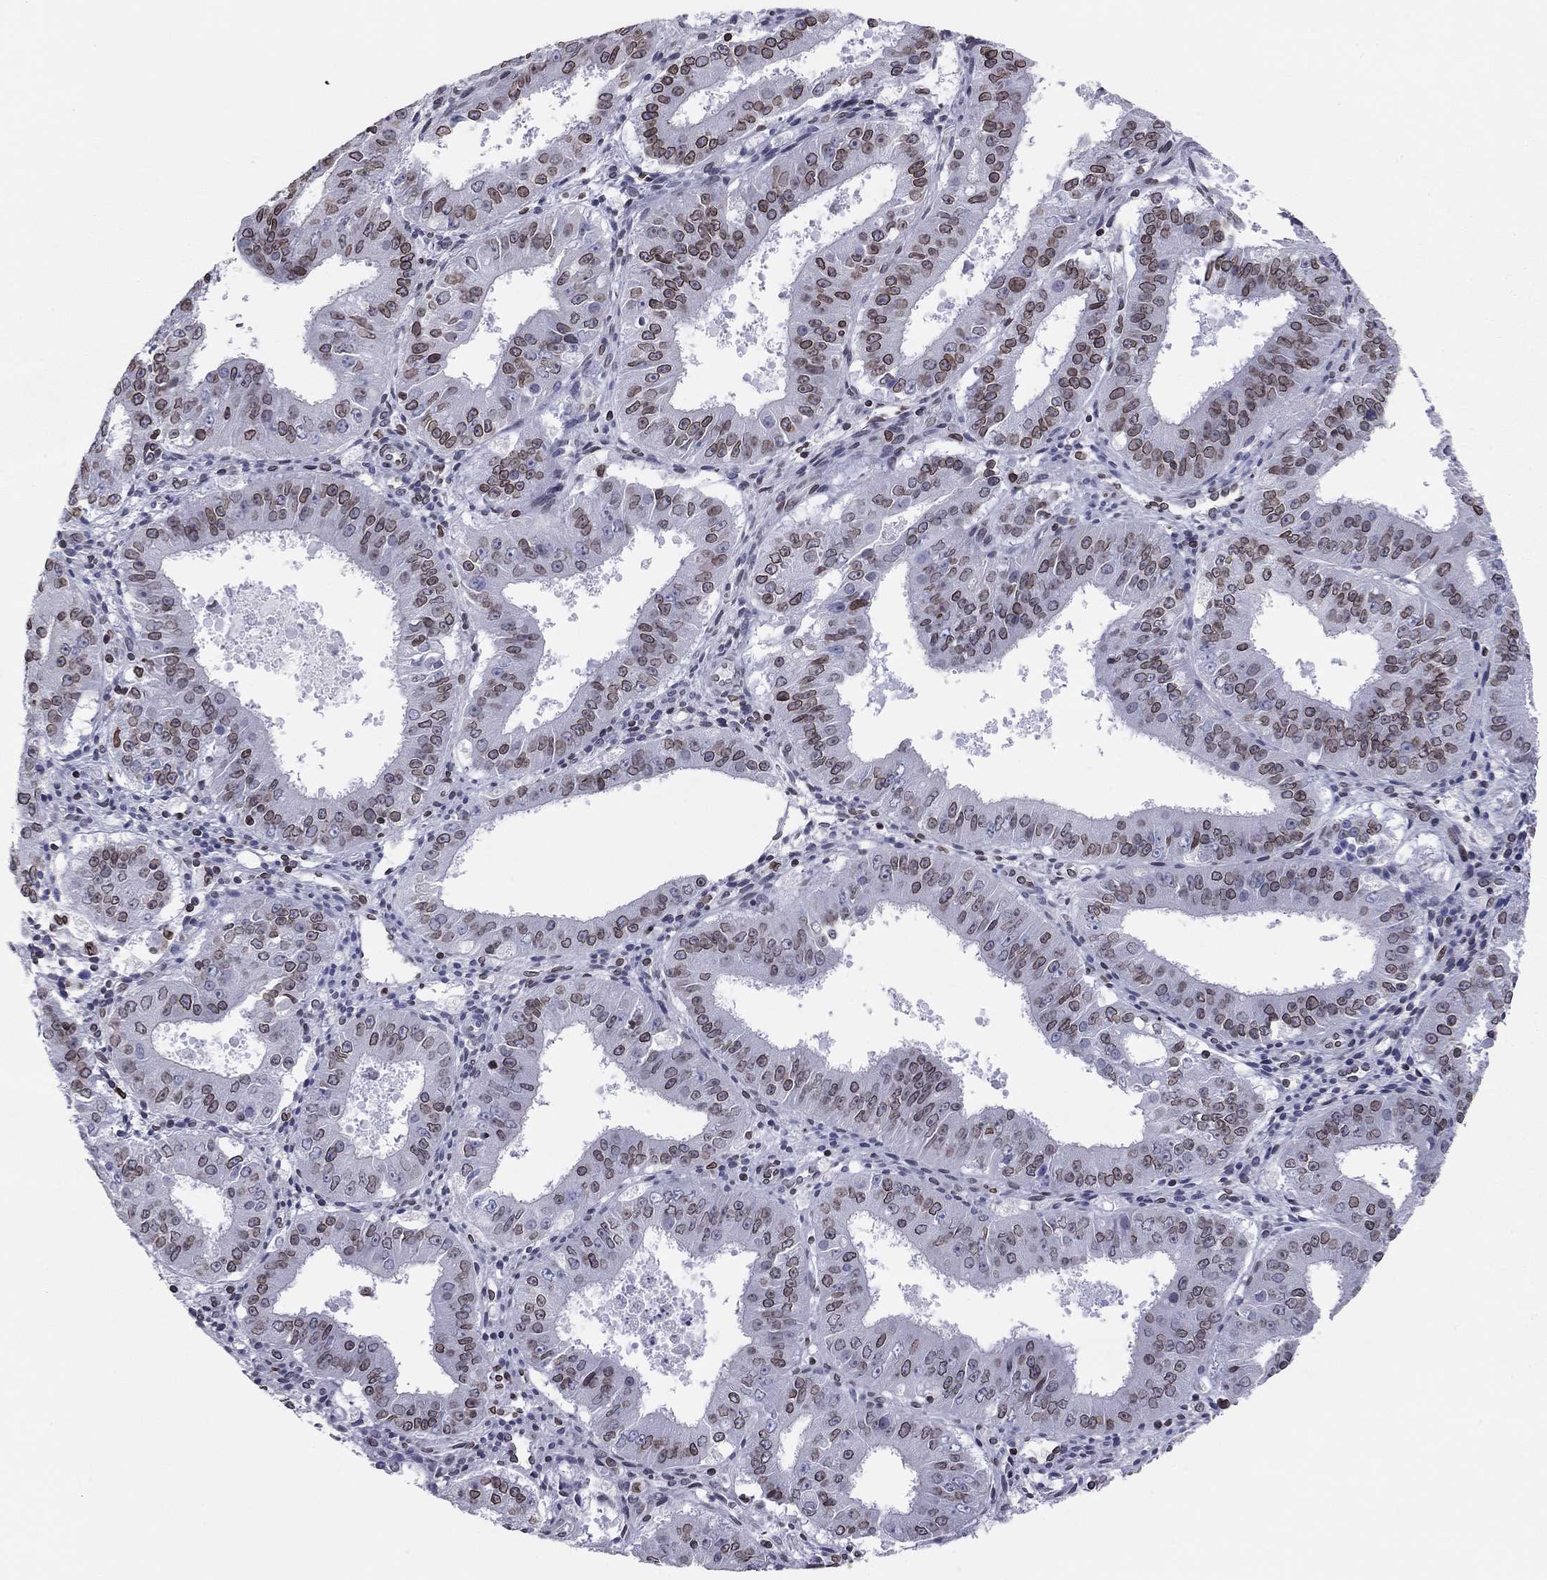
{"staining": {"intensity": "strong", "quantity": ">75%", "location": "cytoplasmic/membranous,nuclear"}, "tissue": "ovarian cancer", "cell_type": "Tumor cells", "image_type": "cancer", "snomed": [{"axis": "morphology", "description": "Carcinoma, endometroid"}, {"axis": "topography", "description": "Ovary"}], "caption": "About >75% of tumor cells in endometroid carcinoma (ovarian) reveal strong cytoplasmic/membranous and nuclear protein expression as visualized by brown immunohistochemical staining.", "gene": "ESPL1", "patient": {"sex": "female", "age": 42}}